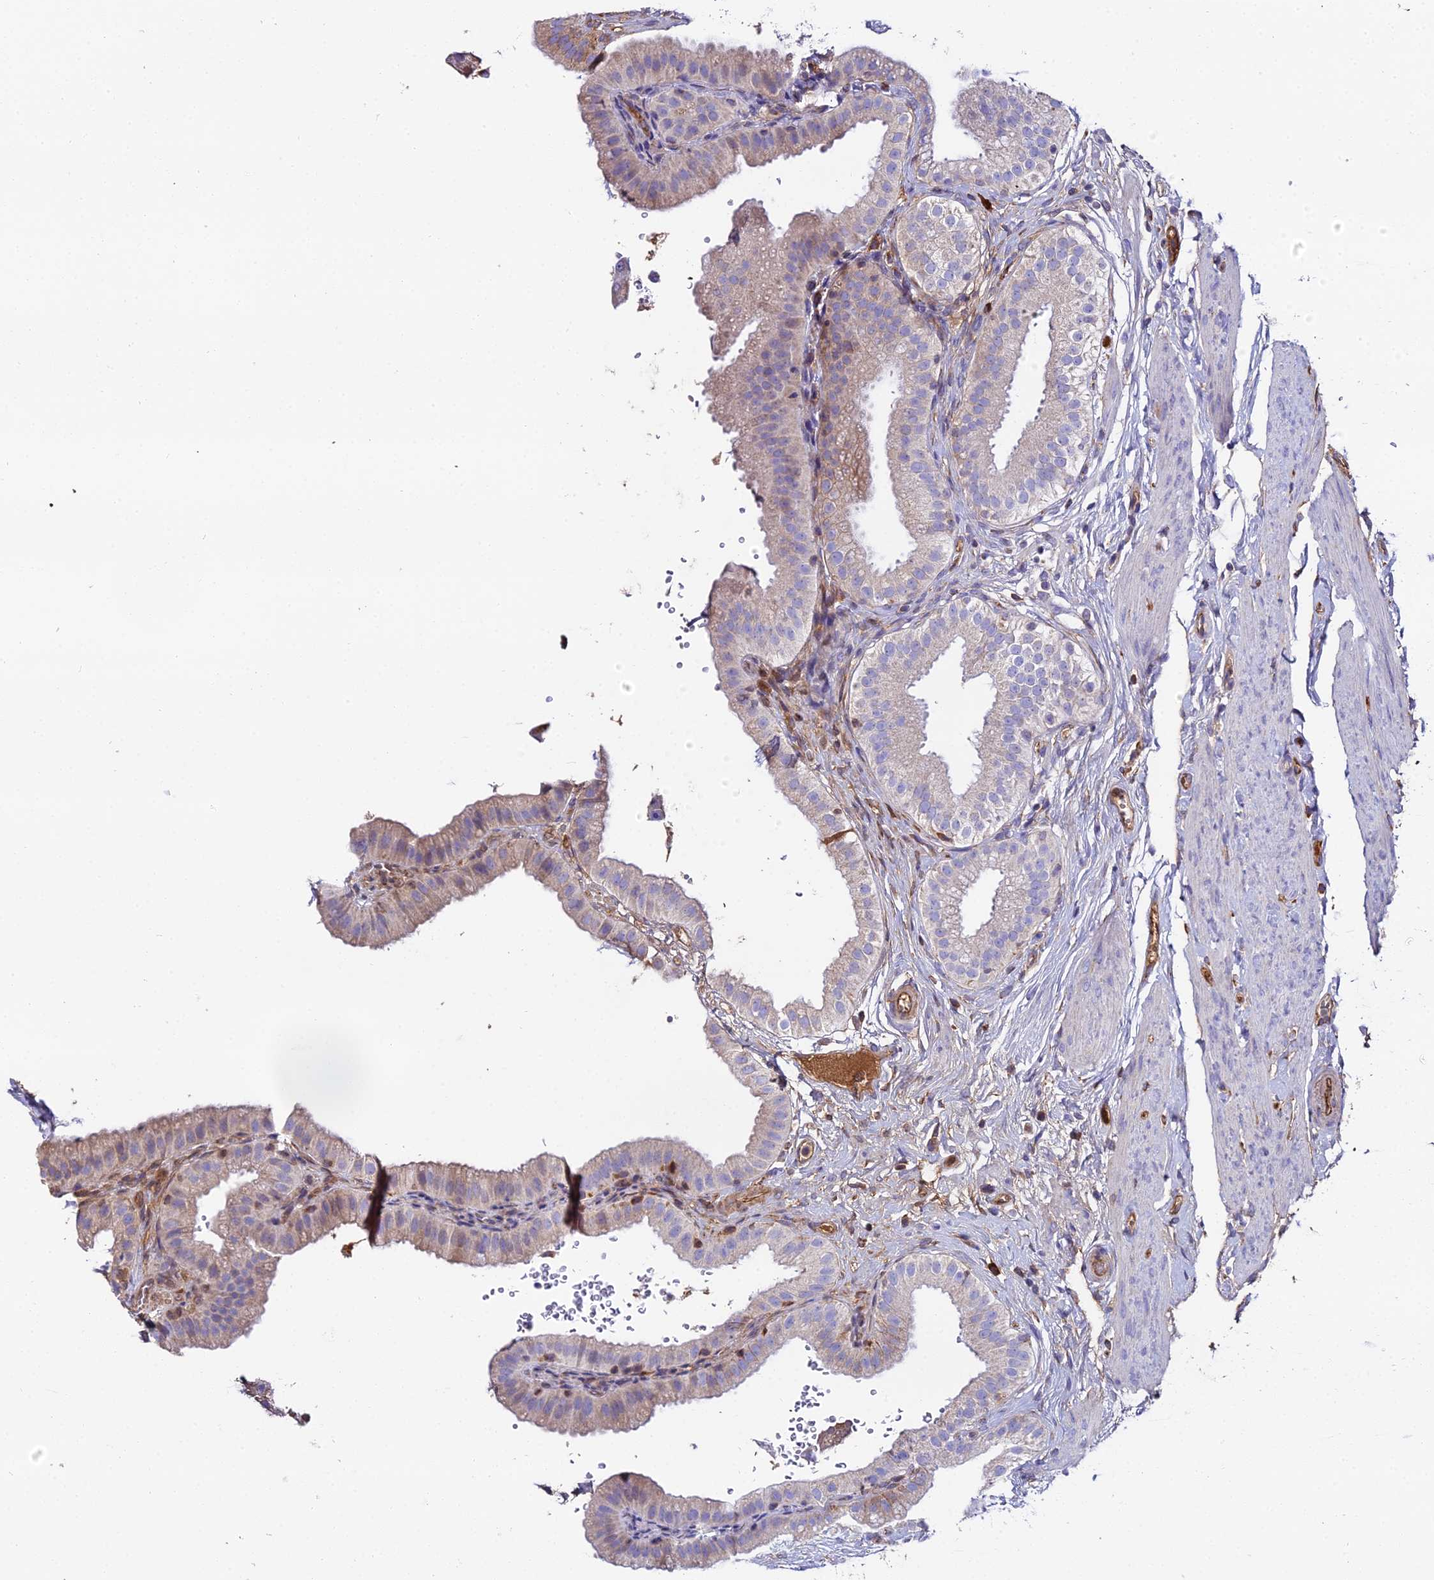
{"staining": {"intensity": "weak", "quantity": "25%-75%", "location": "cytoplasmic/membranous"}, "tissue": "gallbladder", "cell_type": "Glandular cells", "image_type": "normal", "snomed": [{"axis": "morphology", "description": "Normal tissue, NOS"}, {"axis": "topography", "description": "Gallbladder"}], "caption": "Protein expression analysis of benign human gallbladder reveals weak cytoplasmic/membranous staining in about 25%-75% of glandular cells.", "gene": "BEX4", "patient": {"sex": "female", "age": 61}}